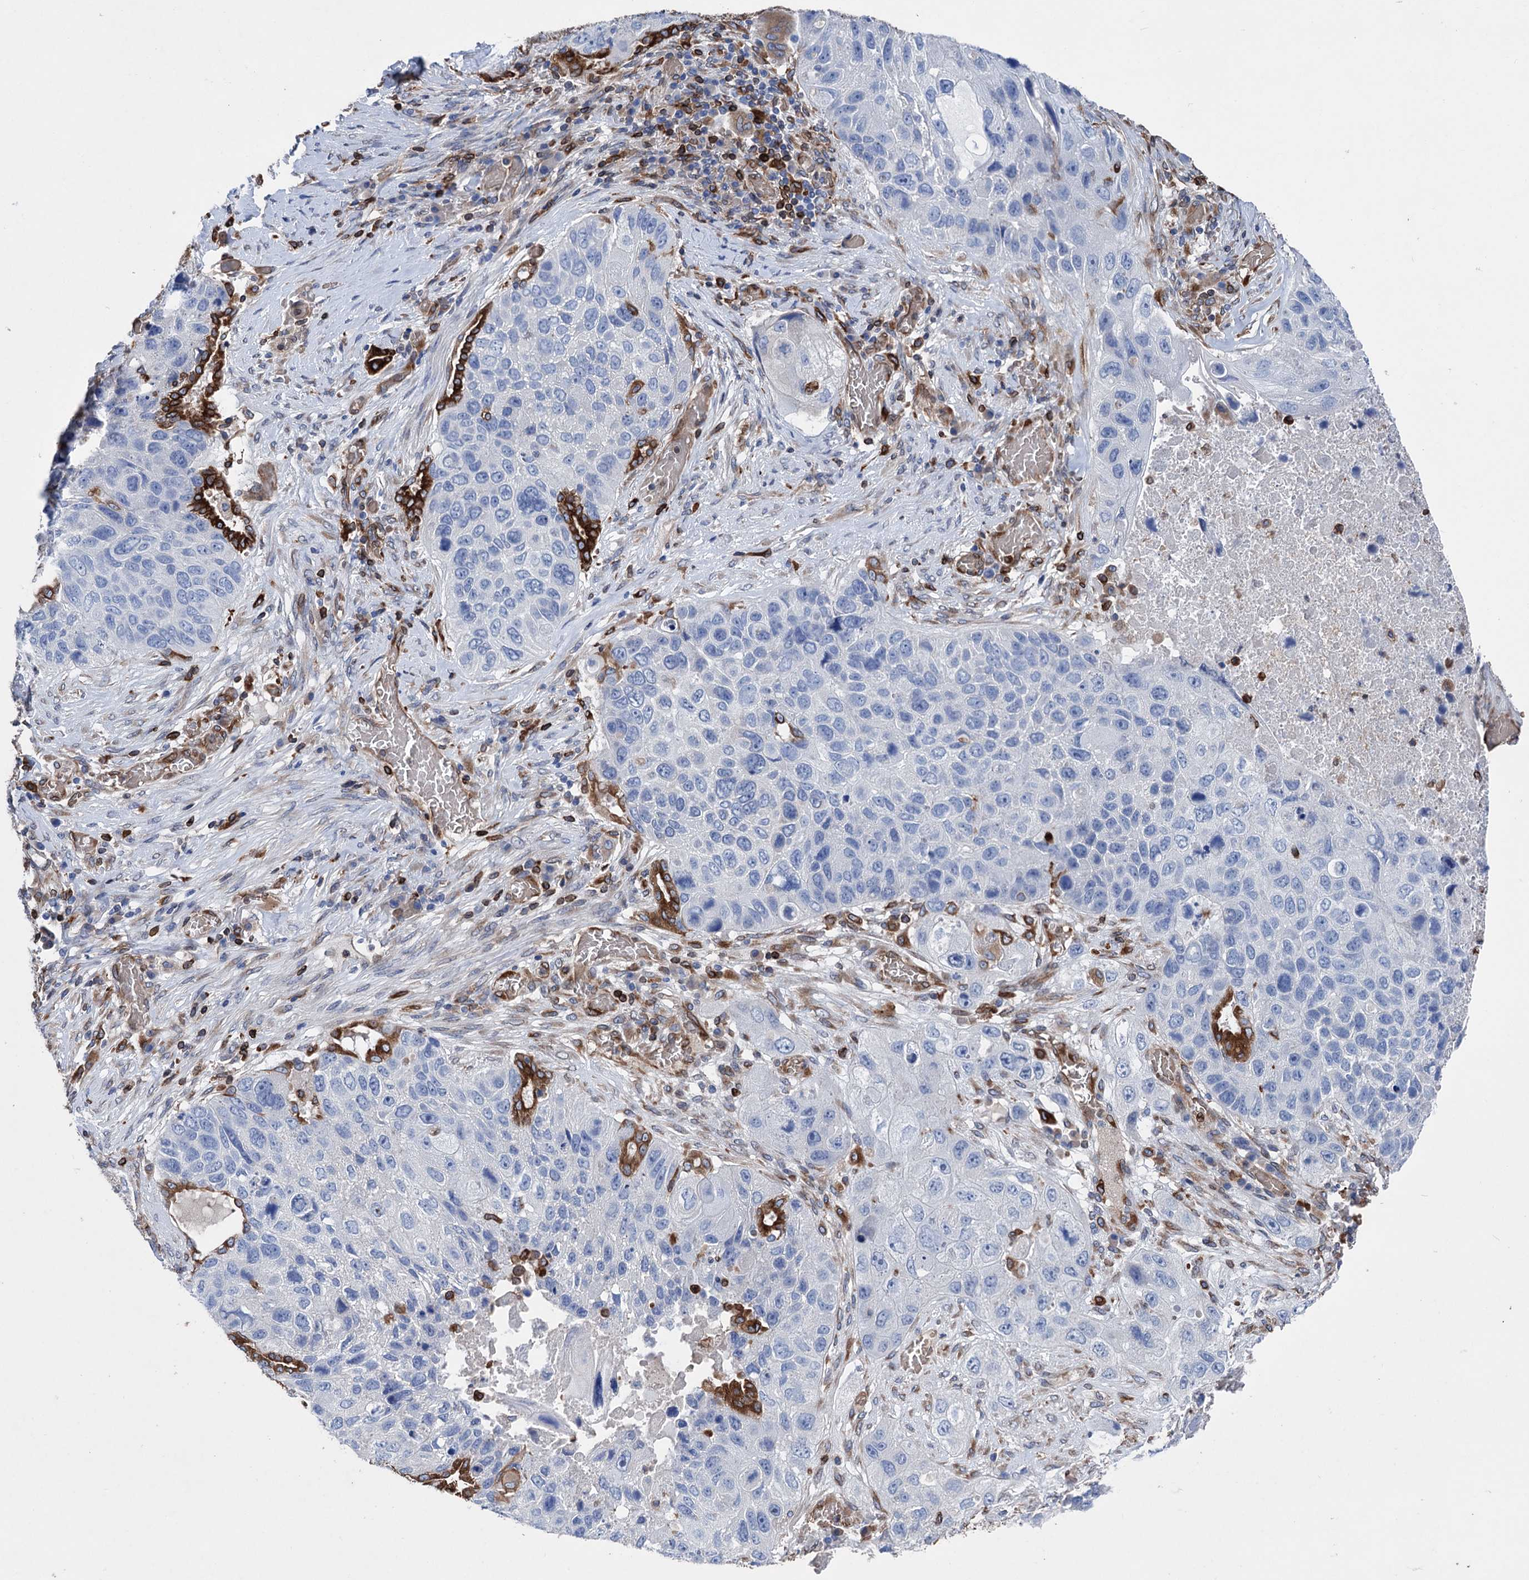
{"staining": {"intensity": "negative", "quantity": "none", "location": "none"}, "tissue": "lung cancer", "cell_type": "Tumor cells", "image_type": "cancer", "snomed": [{"axis": "morphology", "description": "Squamous cell carcinoma, NOS"}, {"axis": "topography", "description": "Lung"}], "caption": "Immunohistochemical staining of lung squamous cell carcinoma exhibits no significant expression in tumor cells.", "gene": "STING1", "patient": {"sex": "male", "age": 61}}